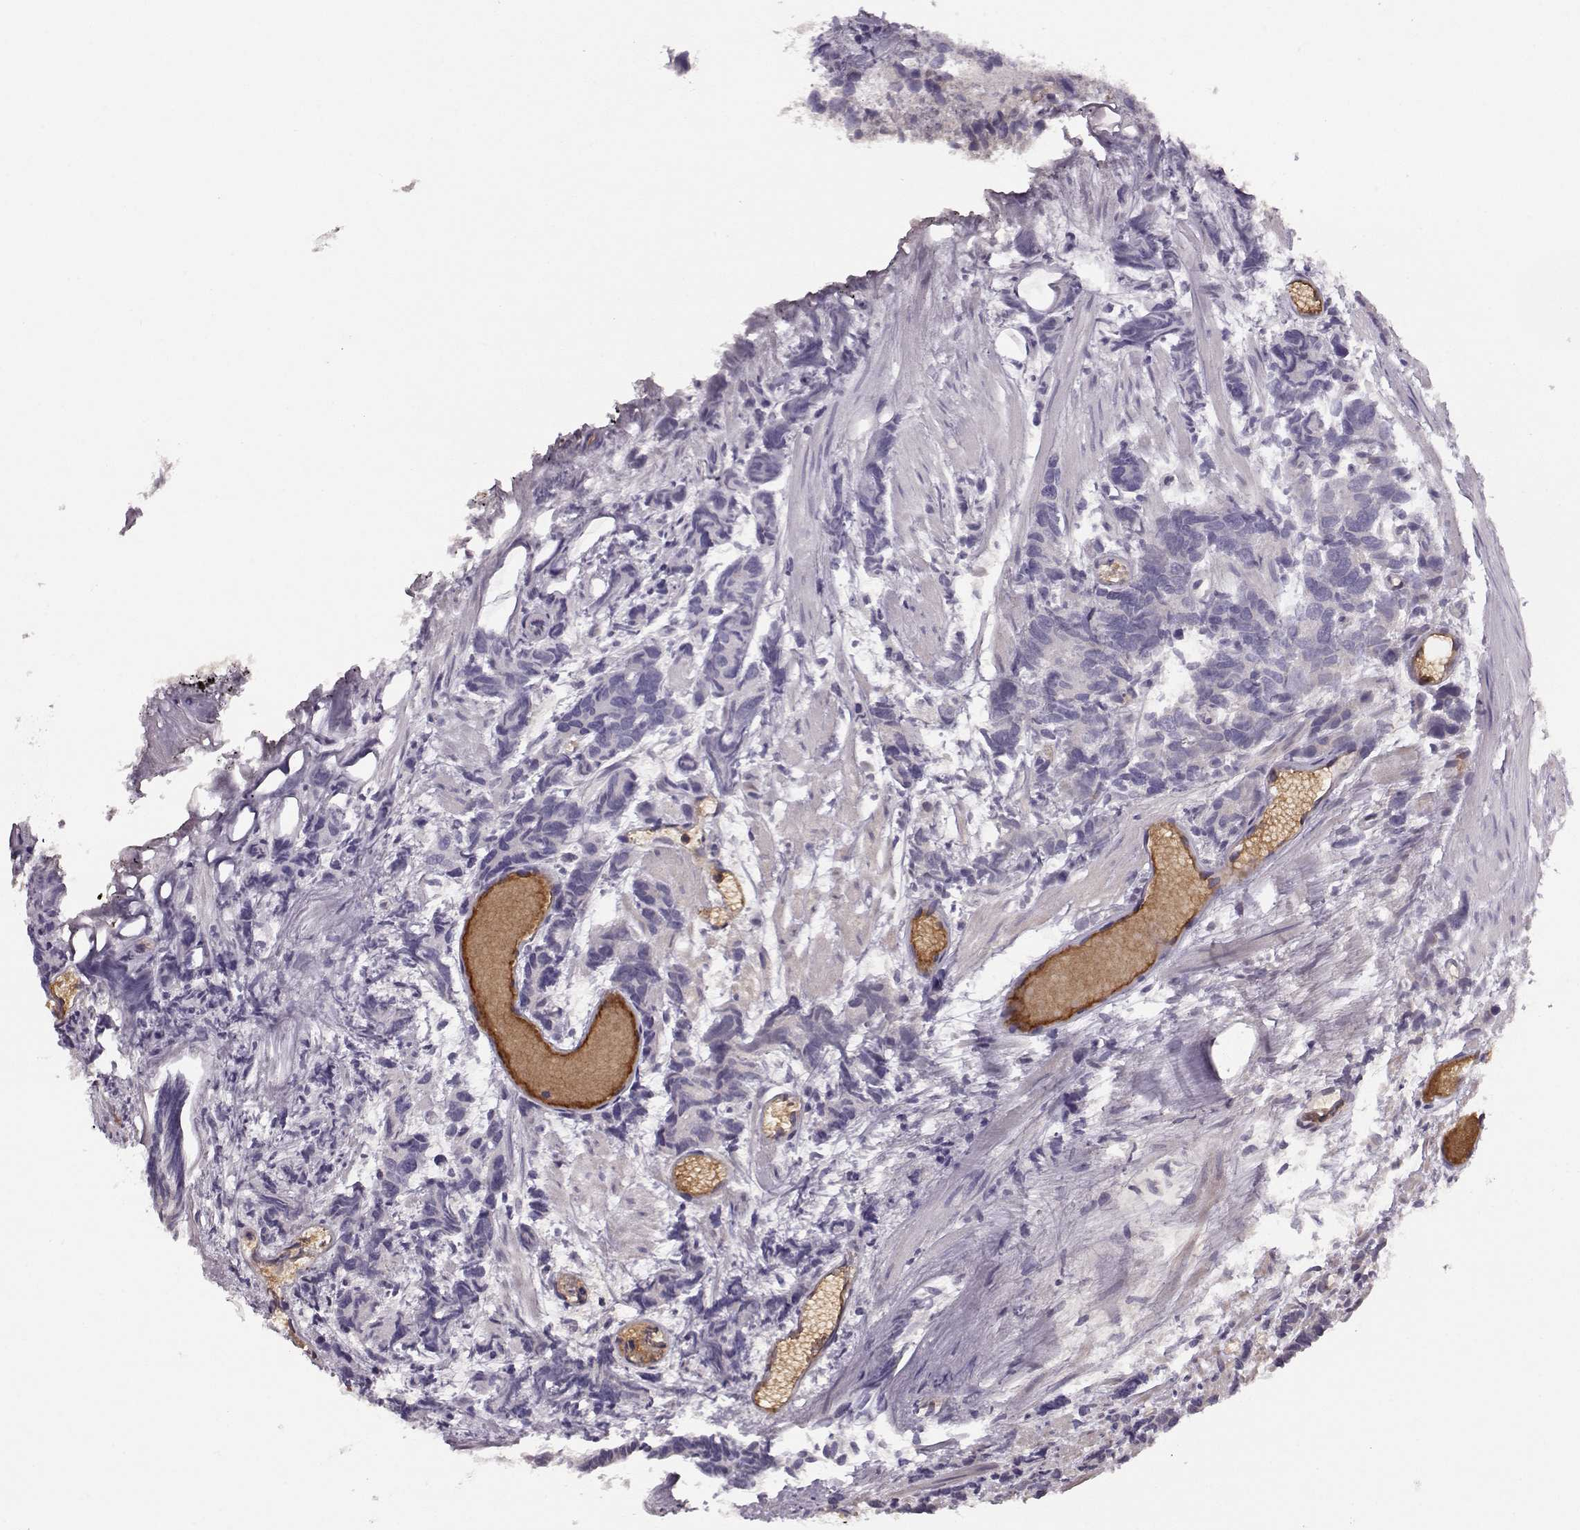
{"staining": {"intensity": "negative", "quantity": "none", "location": "none"}, "tissue": "prostate cancer", "cell_type": "Tumor cells", "image_type": "cancer", "snomed": [{"axis": "morphology", "description": "Adenocarcinoma, High grade"}, {"axis": "topography", "description": "Prostate"}], "caption": "A histopathology image of prostate adenocarcinoma (high-grade) stained for a protein reveals no brown staining in tumor cells.", "gene": "PNP", "patient": {"sex": "male", "age": 77}}